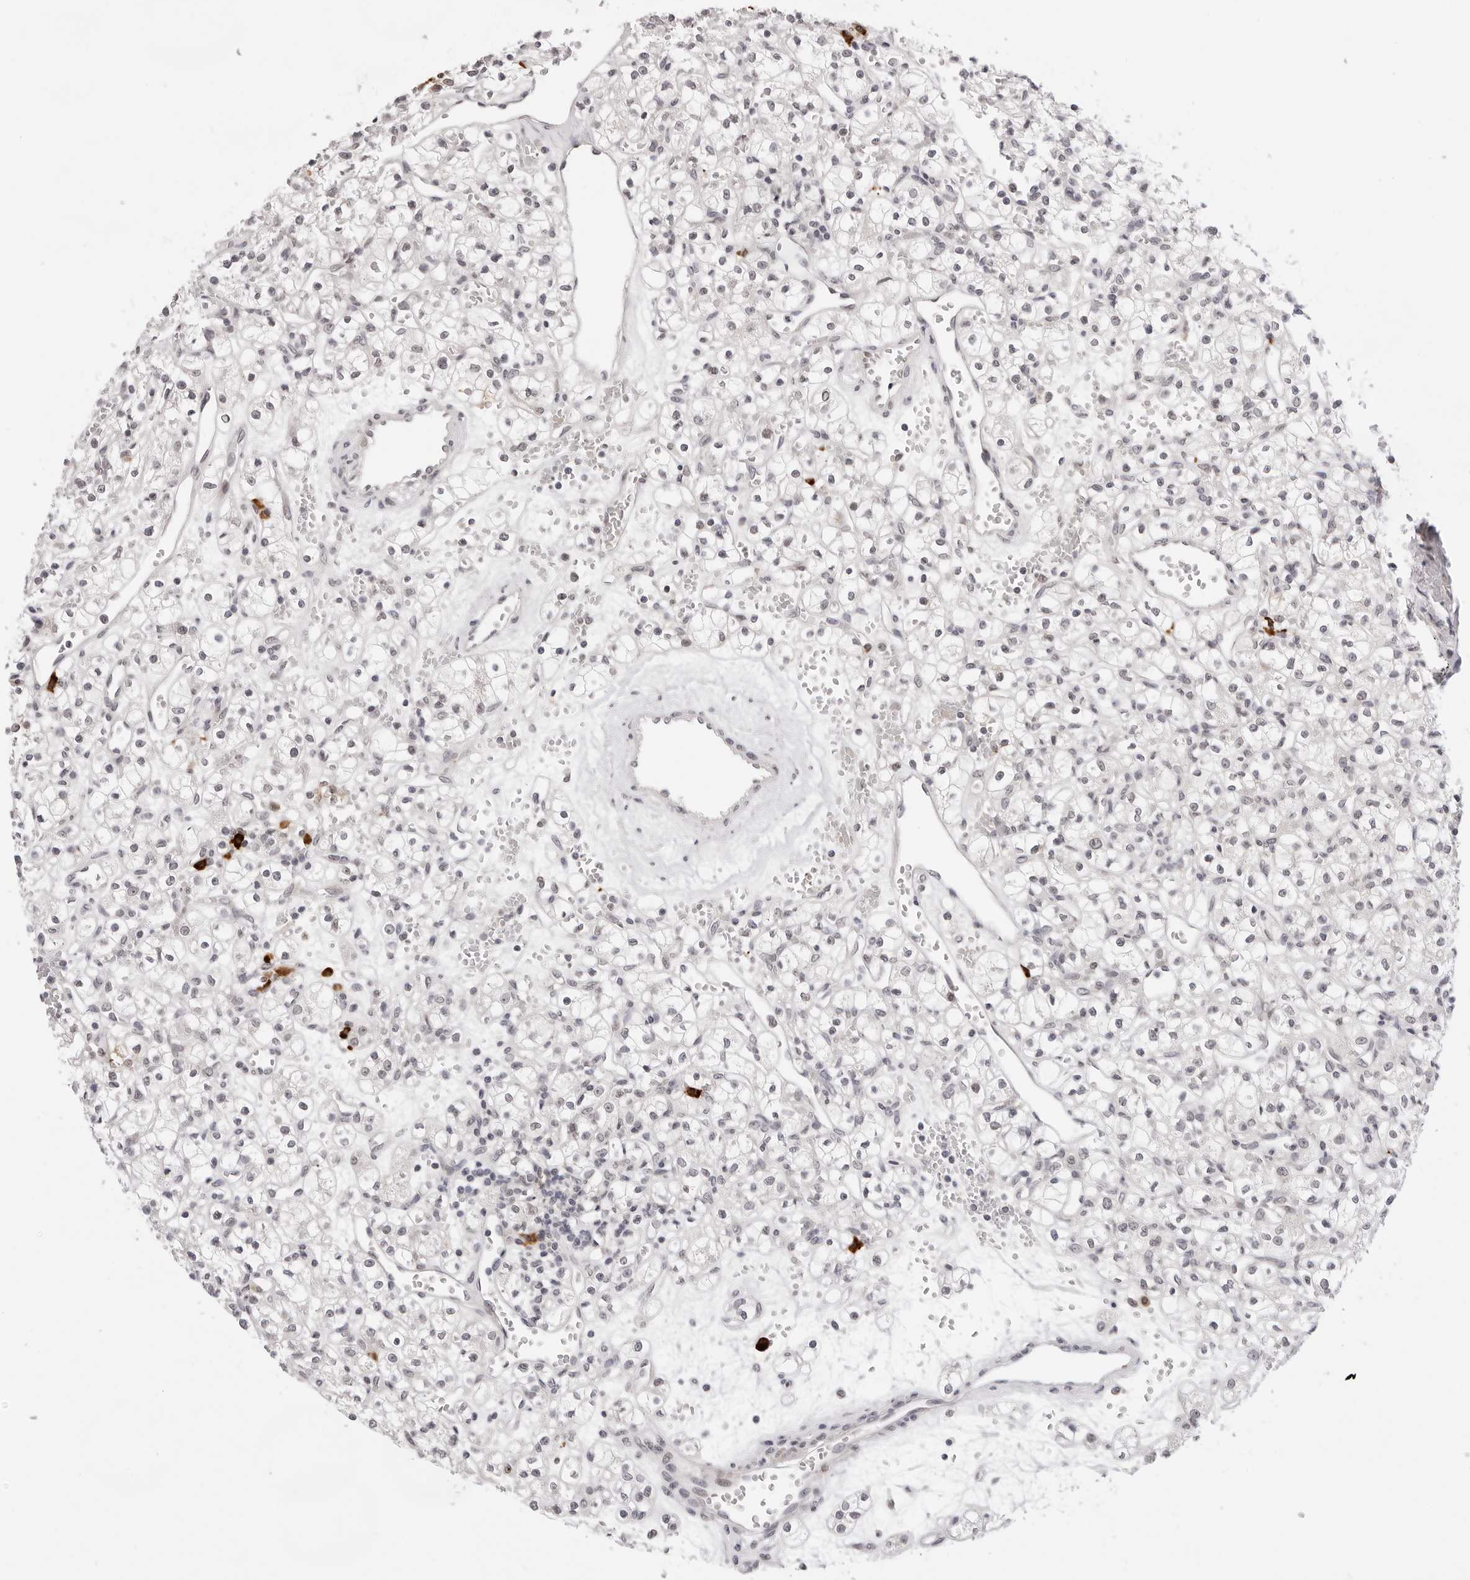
{"staining": {"intensity": "negative", "quantity": "none", "location": "none"}, "tissue": "renal cancer", "cell_type": "Tumor cells", "image_type": "cancer", "snomed": [{"axis": "morphology", "description": "Adenocarcinoma, NOS"}, {"axis": "topography", "description": "Kidney"}], "caption": "Renal cancer (adenocarcinoma) was stained to show a protein in brown. There is no significant staining in tumor cells.", "gene": "IL17RA", "patient": {"sex": "female", "age": 59}}